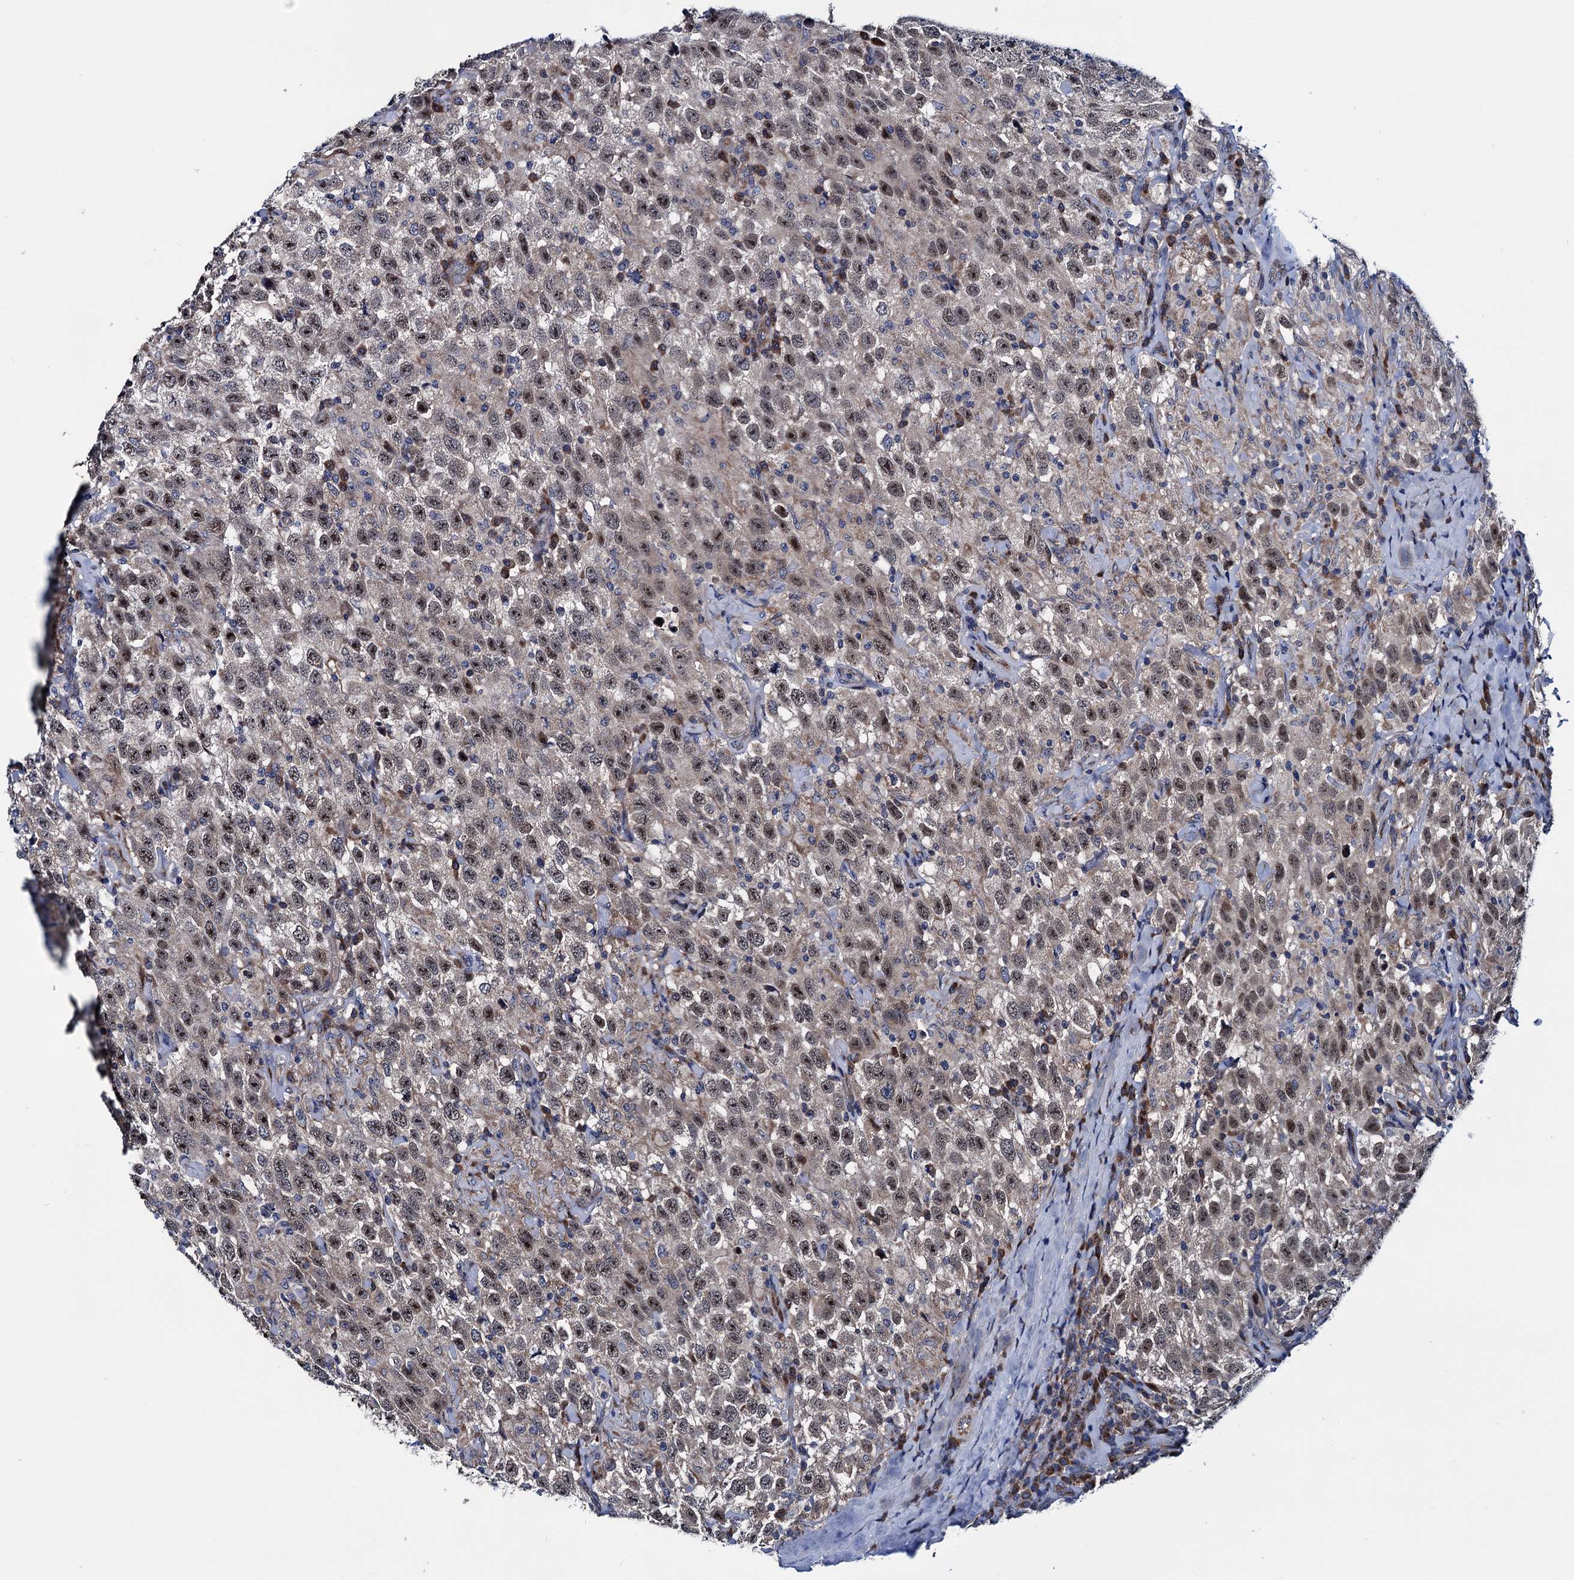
{"staining": {"intensity": "moderate", "quantity": "25%-75%", "location": "nuclear"}, "tissue": "testis cancer", "cell_type": "Tumor cells", "image_type": "cancer", "snomed": [{"axis": "morphology", "description": "Seminoma, NOS"}, {"axis": "topography", "description": "Testis"}], "caption": "Immunohistochemistry of human testis cancer (seminoma) displays medium levels of moderate nuclear expression in about 25%-75% of tumor cells.", "gene": "EYA4", "patient": {"sex": "male", "age": 41}}